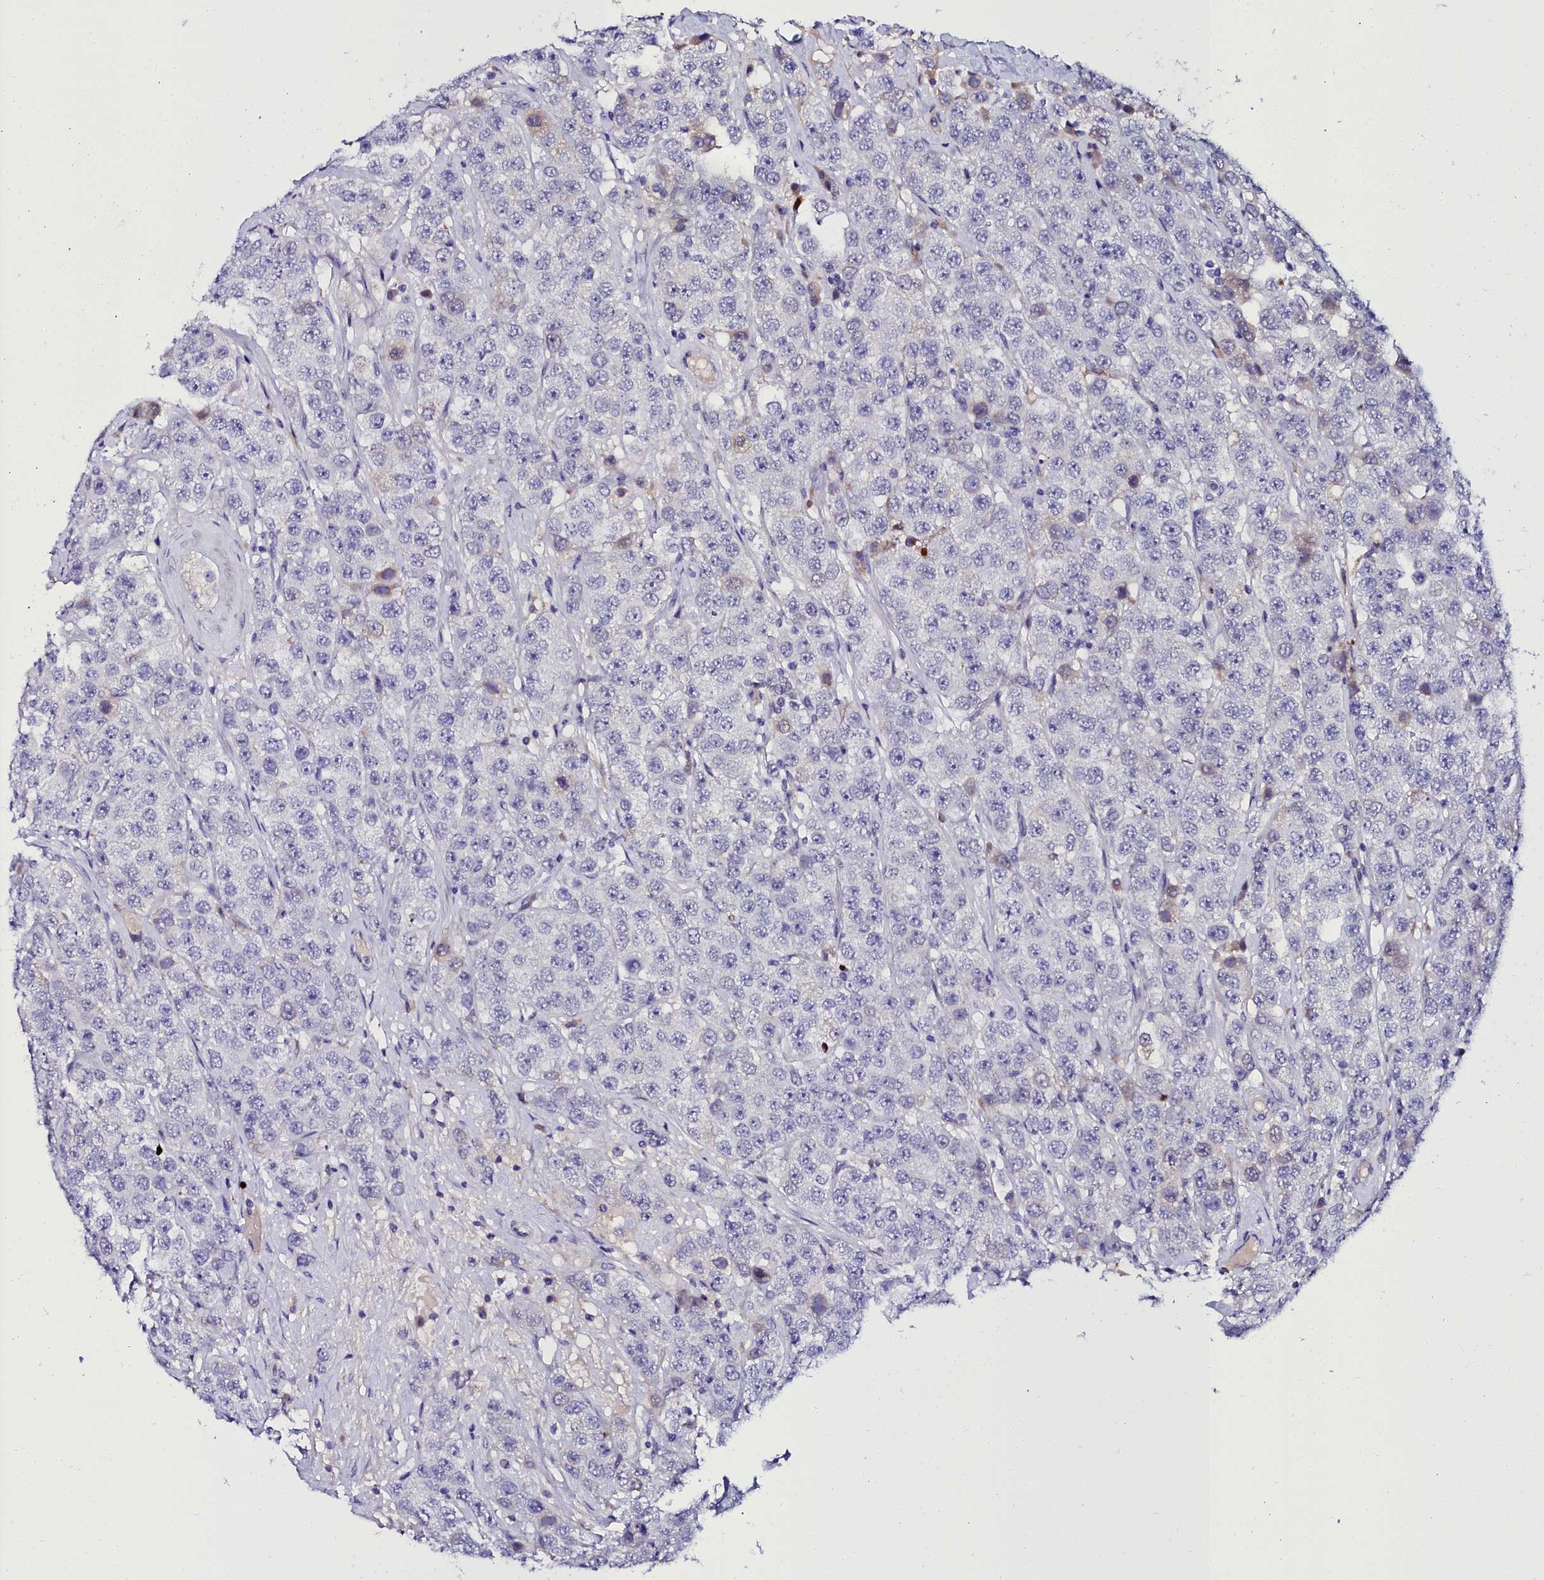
{"staining": {"intensity": "negative", "quantity": "none", "location": "none"}, "tissue": "testis cancer", "cell_type": "Tumor cells", "image_type": "cancer", "snomed": [{"axis": "morphology", "description": "Seminoma, NOS"}, {"axis": "topography", "description": "Testis"}], "caption": "Immunohistochemistry (IHC) histopathology image of neoplastic tissue: human seminoma (testis) stained with DAB exhibits no significant protein staining in tumor cells.", "gene": "ELAPOR2", "patient": {"sex": "male", "age": 28}}